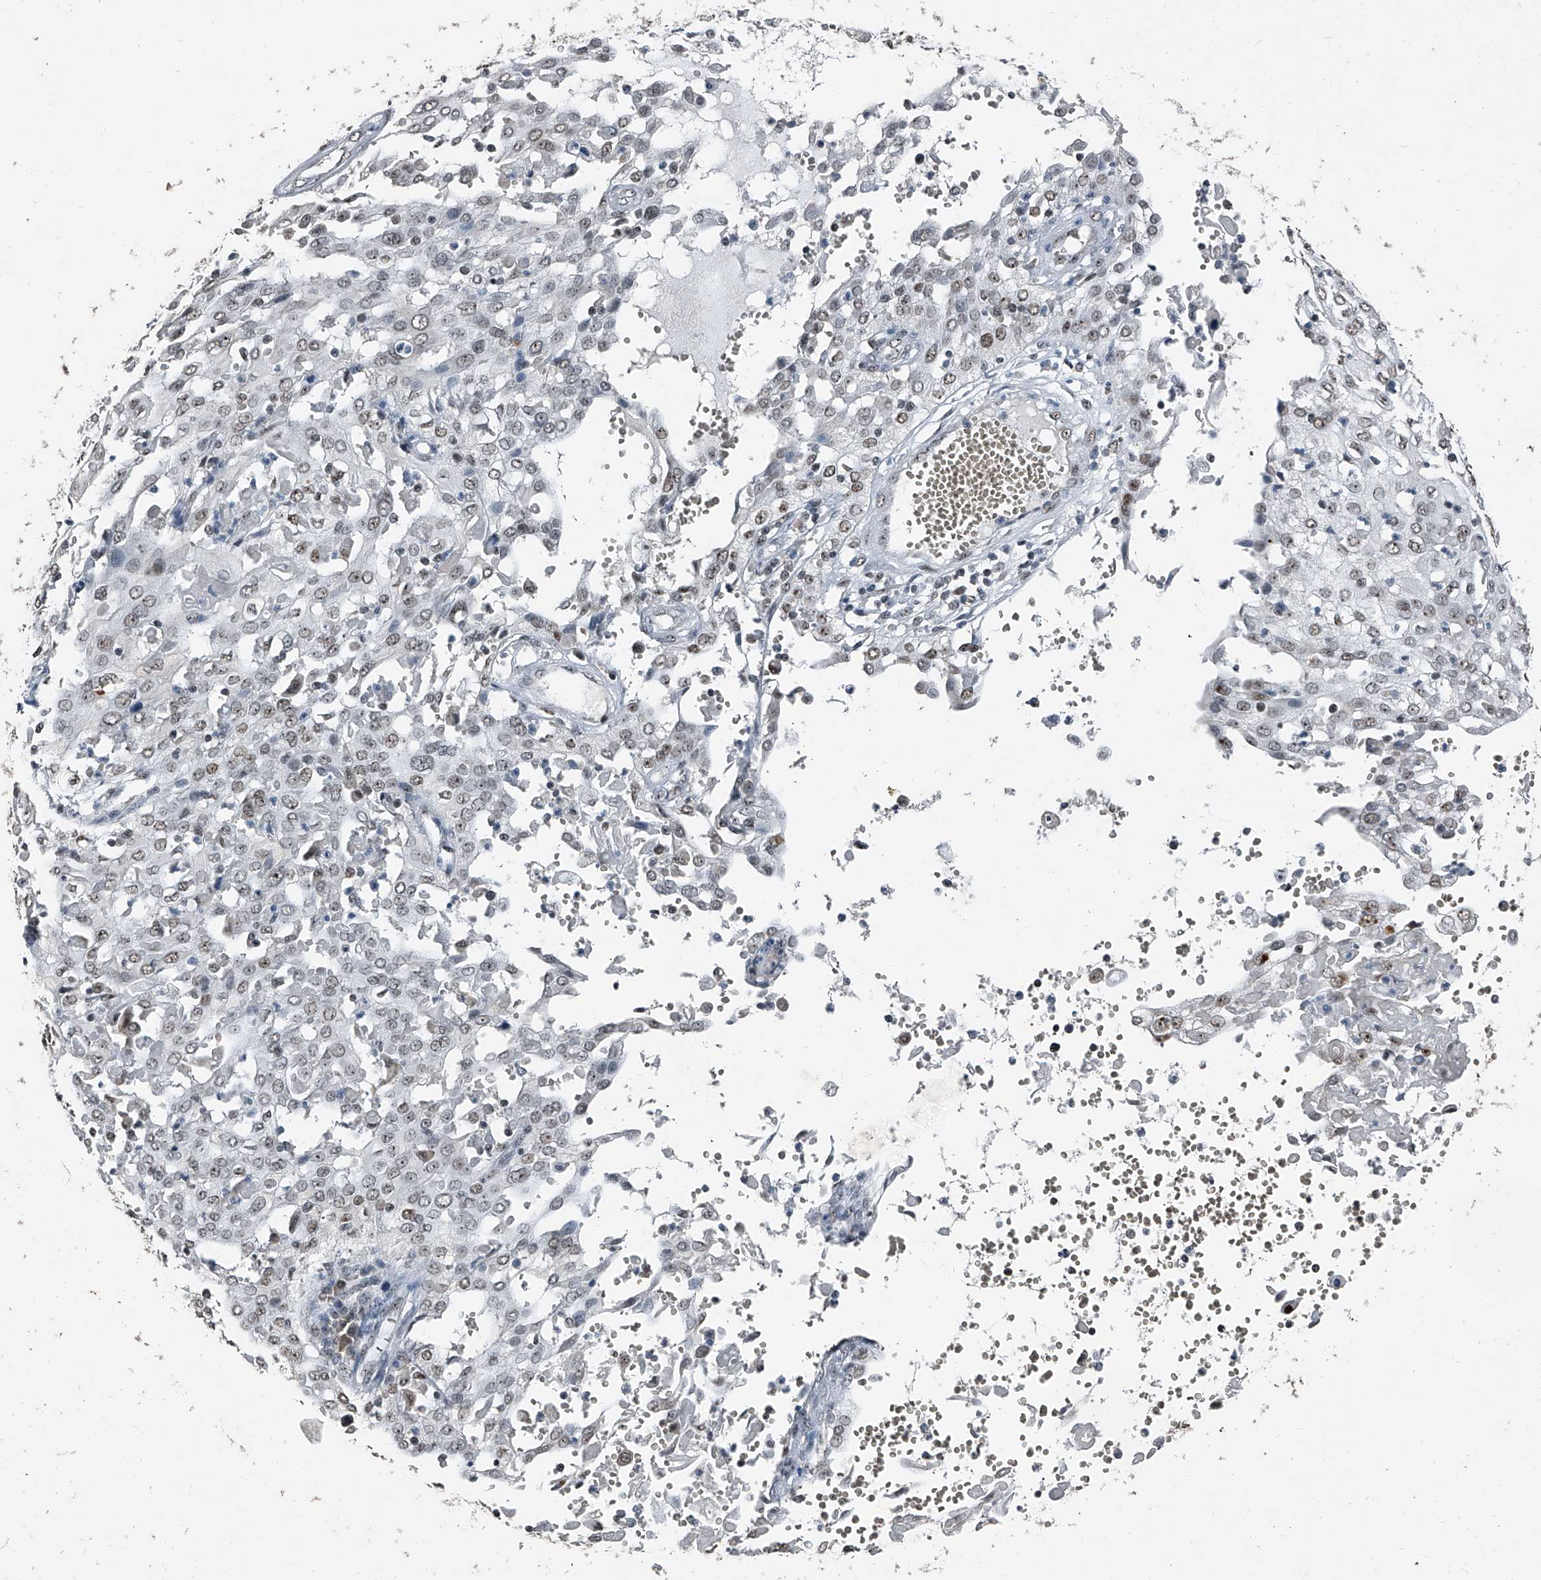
{"staining": {"intensity": "strong", "quantity": "25%-75%", "location": "nuclear"}, "tissue": "cervical cancer", "cell_type": "Tumor cells", "image_type": "cancer", "snomed": [{"axis": "morphology", "description": "Squamous cell carcinoma, NOS"}, {"axis": "topography", "description": "Cervix"}], "caption": "IHC staining of squamous cell carcinoma (cervical), which demonstrates high levels of strong nuclear expression in about 25%-75% of tumor cells indicating strong nuclear protein staining. The staining was performed using DAB (brown) for protein detection and nuclei were counterstained in hematoxylin (blue).", "gene": "TCOF1", "patient": {"sex": "female", "age": 39}}